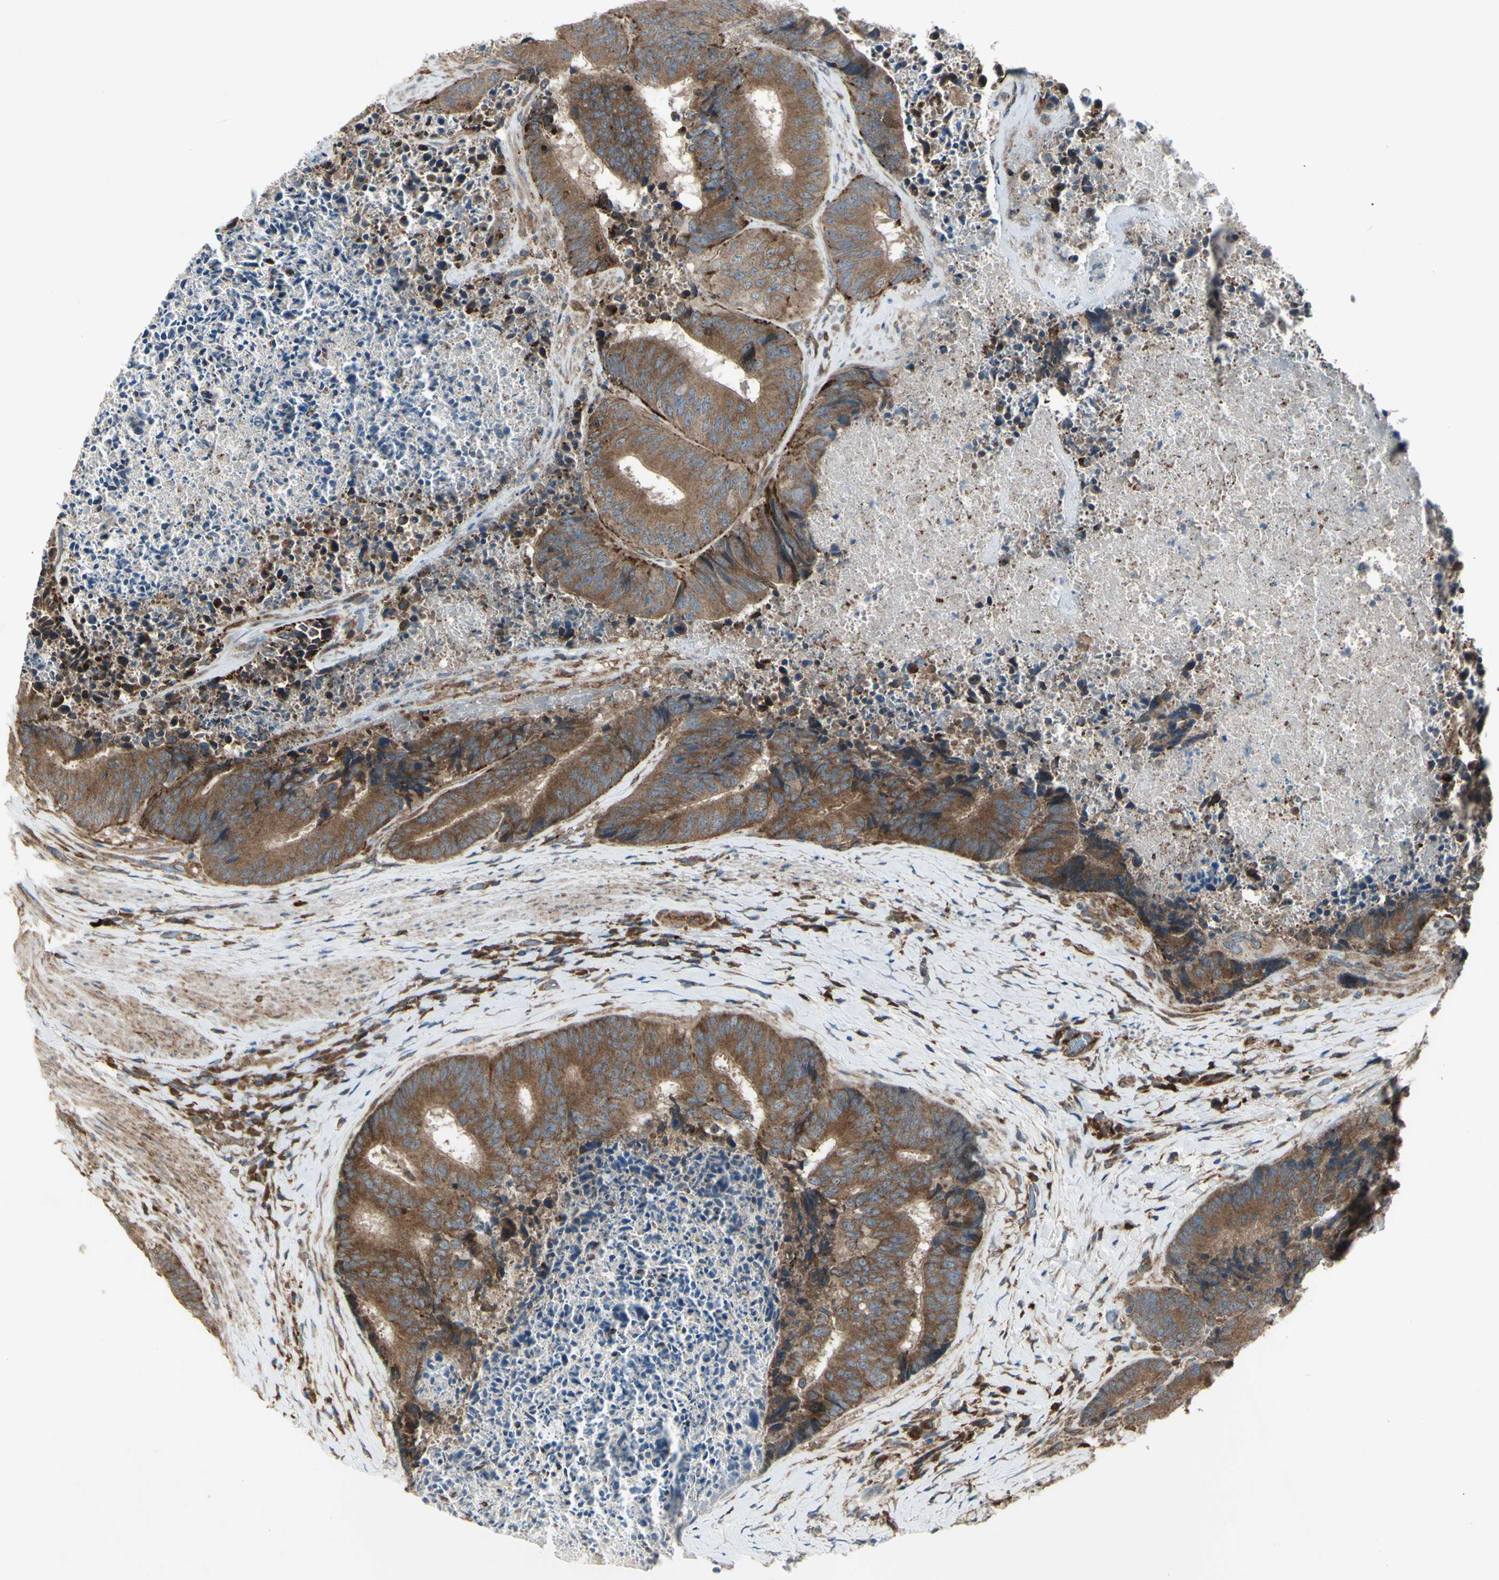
{"staining": {"intensity": "moderate", "quantity": ">75%", "location": "cytoplasmic/membranous"}, "tissue": "colorectal cancer", "cell_type": "Tumor cells", "image_type": "cancer", "snomed": [{"axis": "morphology", "description": "Adenocarcinoma, NOS"}, {"axis": "topography", "description": "Rectum"}], "caption": "Brown immunohistochemical staining in human colorectal cancer (adenocarcinoma) reveals moderate cytoplasmic/membranous positivity in about >75% of tumor cells.", "gene": "IGSF9B", "patient": {"sex": "male", "age": 72}}